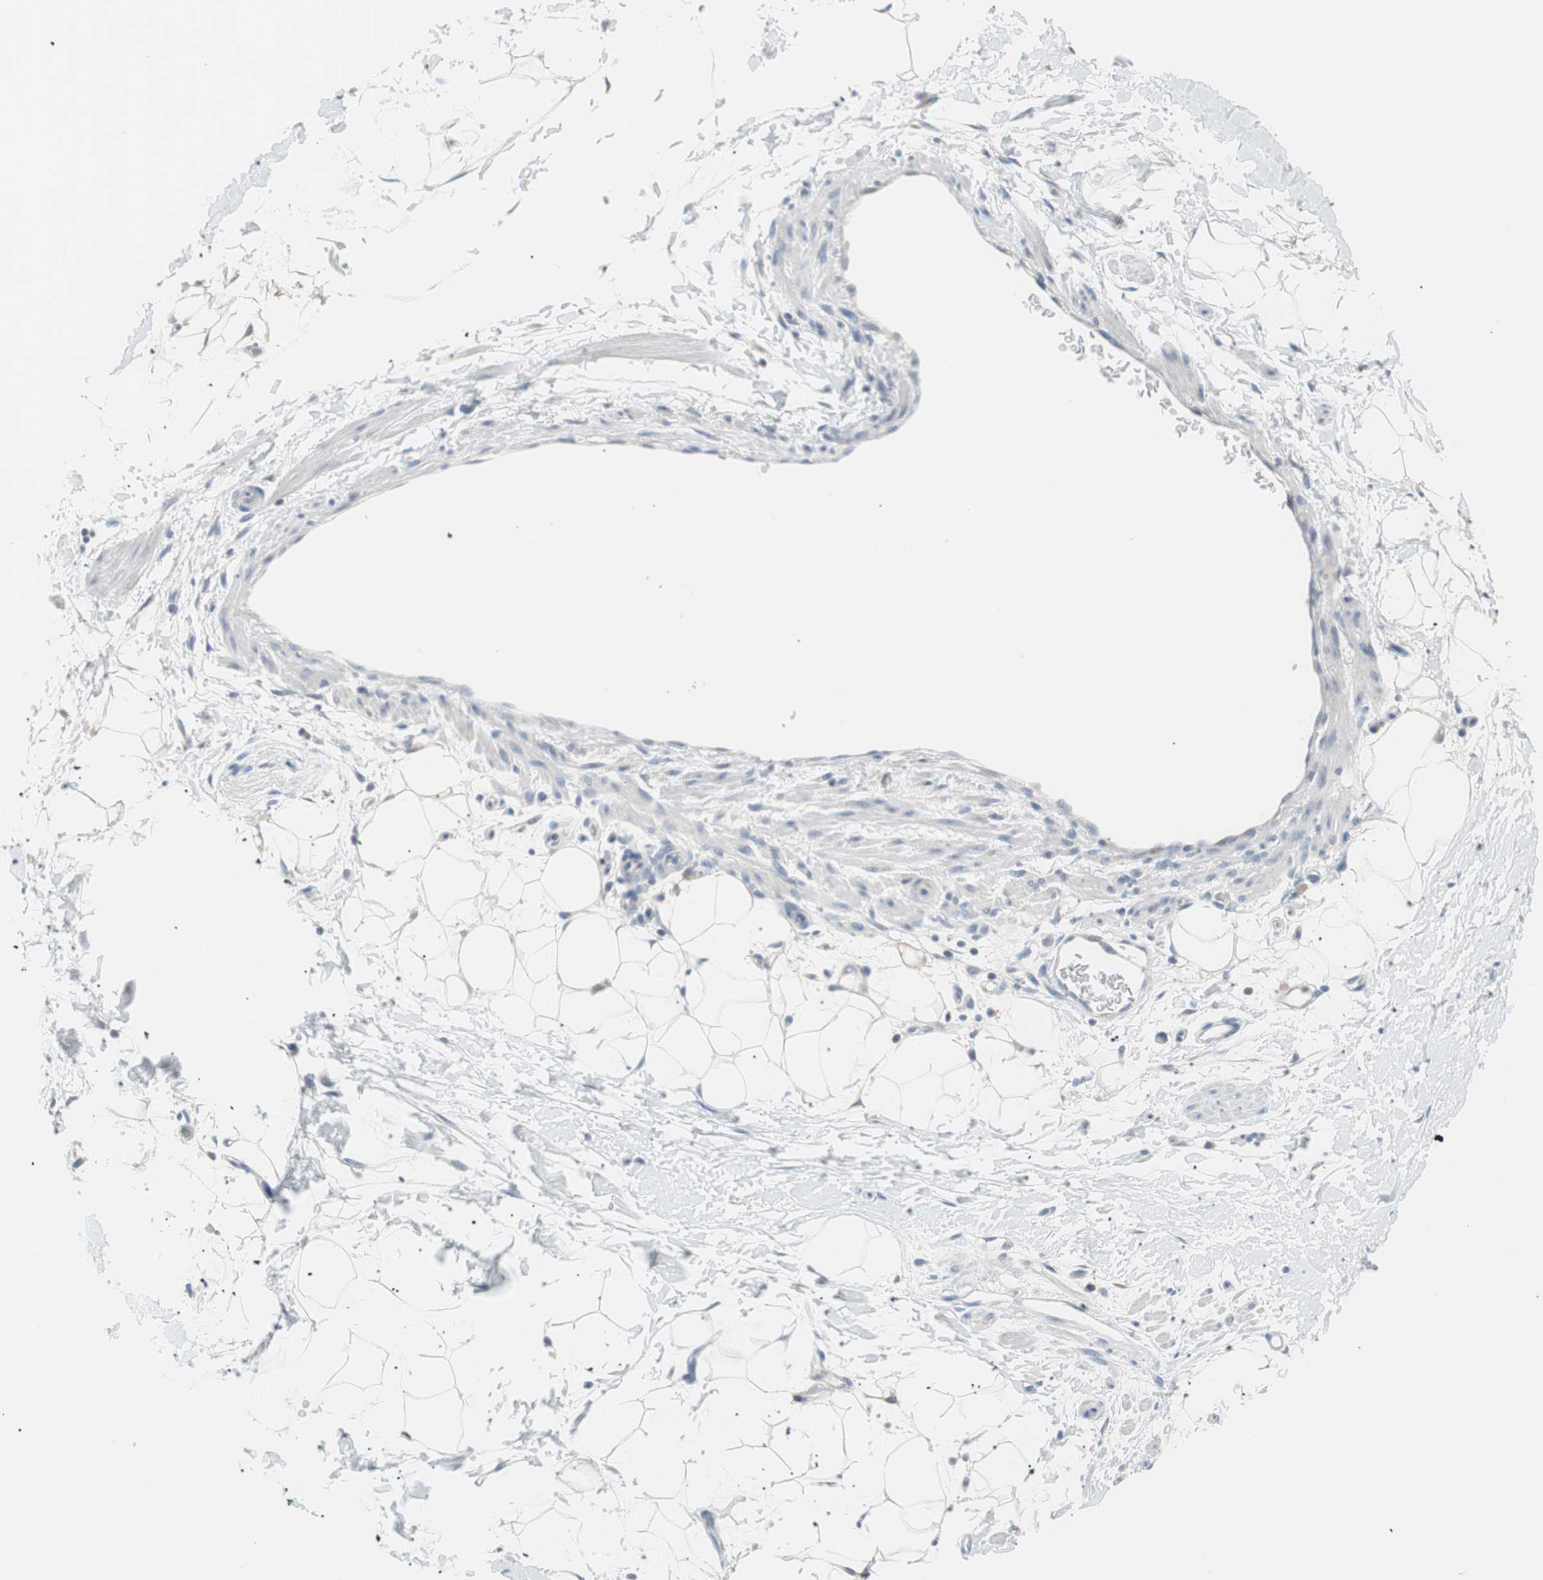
{"staining": {"intensity": "negative", "quantity": "none", "location": "none"}, "tissue": "adipose tissue", "cell_type": "Adipocytes", "image_type": "normal", "snomed": [{"axis": "morphology", "description": "Normal tissue, NOS"}, {"axis": "topography", "description": "Soft tissue"}], "caption": "Image shows no significant protein expression in adipocytes of benign adipose tissue.", "gene": "VIL1", "patient": {"sex": "male", "age": 72}}